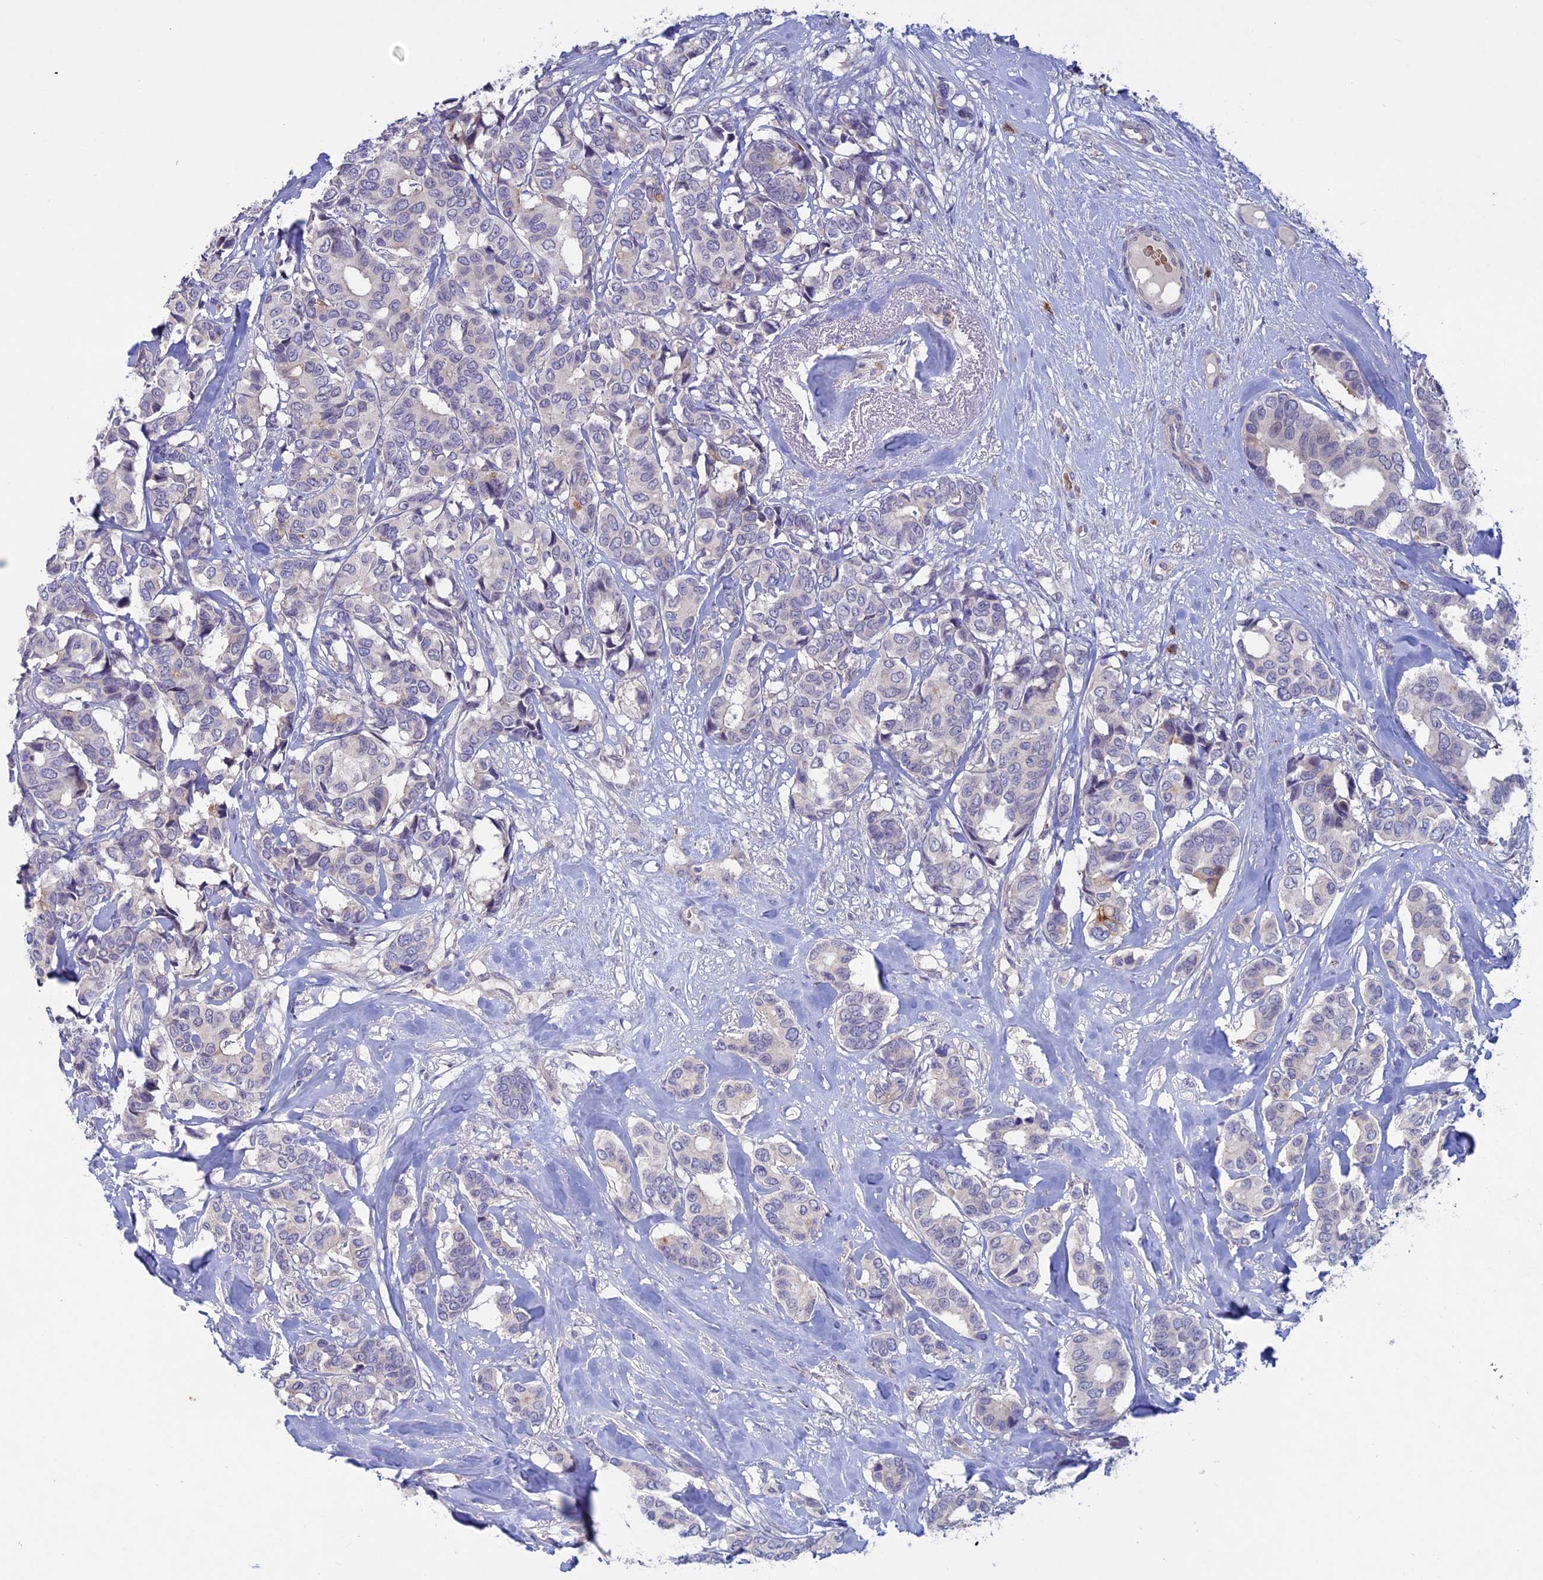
{"staining": {"intensity": "negative", "quantity": "none", "location": "none"}, "tissue": "breast cancer", "cell_type": "Tumor cells", "image_type": "cancer", "snomed": [{"axis": "morphology", "description": "Duct carcinoma"}, {"axis": "topography", "description": "Breast"}], "caption": "This is a image of immunohistochemistry (IHC) staining of breast infiltrating ductal carcinoma, which shows no staining in tumor cells.", "gene": "SLC2A6", "patient": {"sex": "female", "age": 87}}